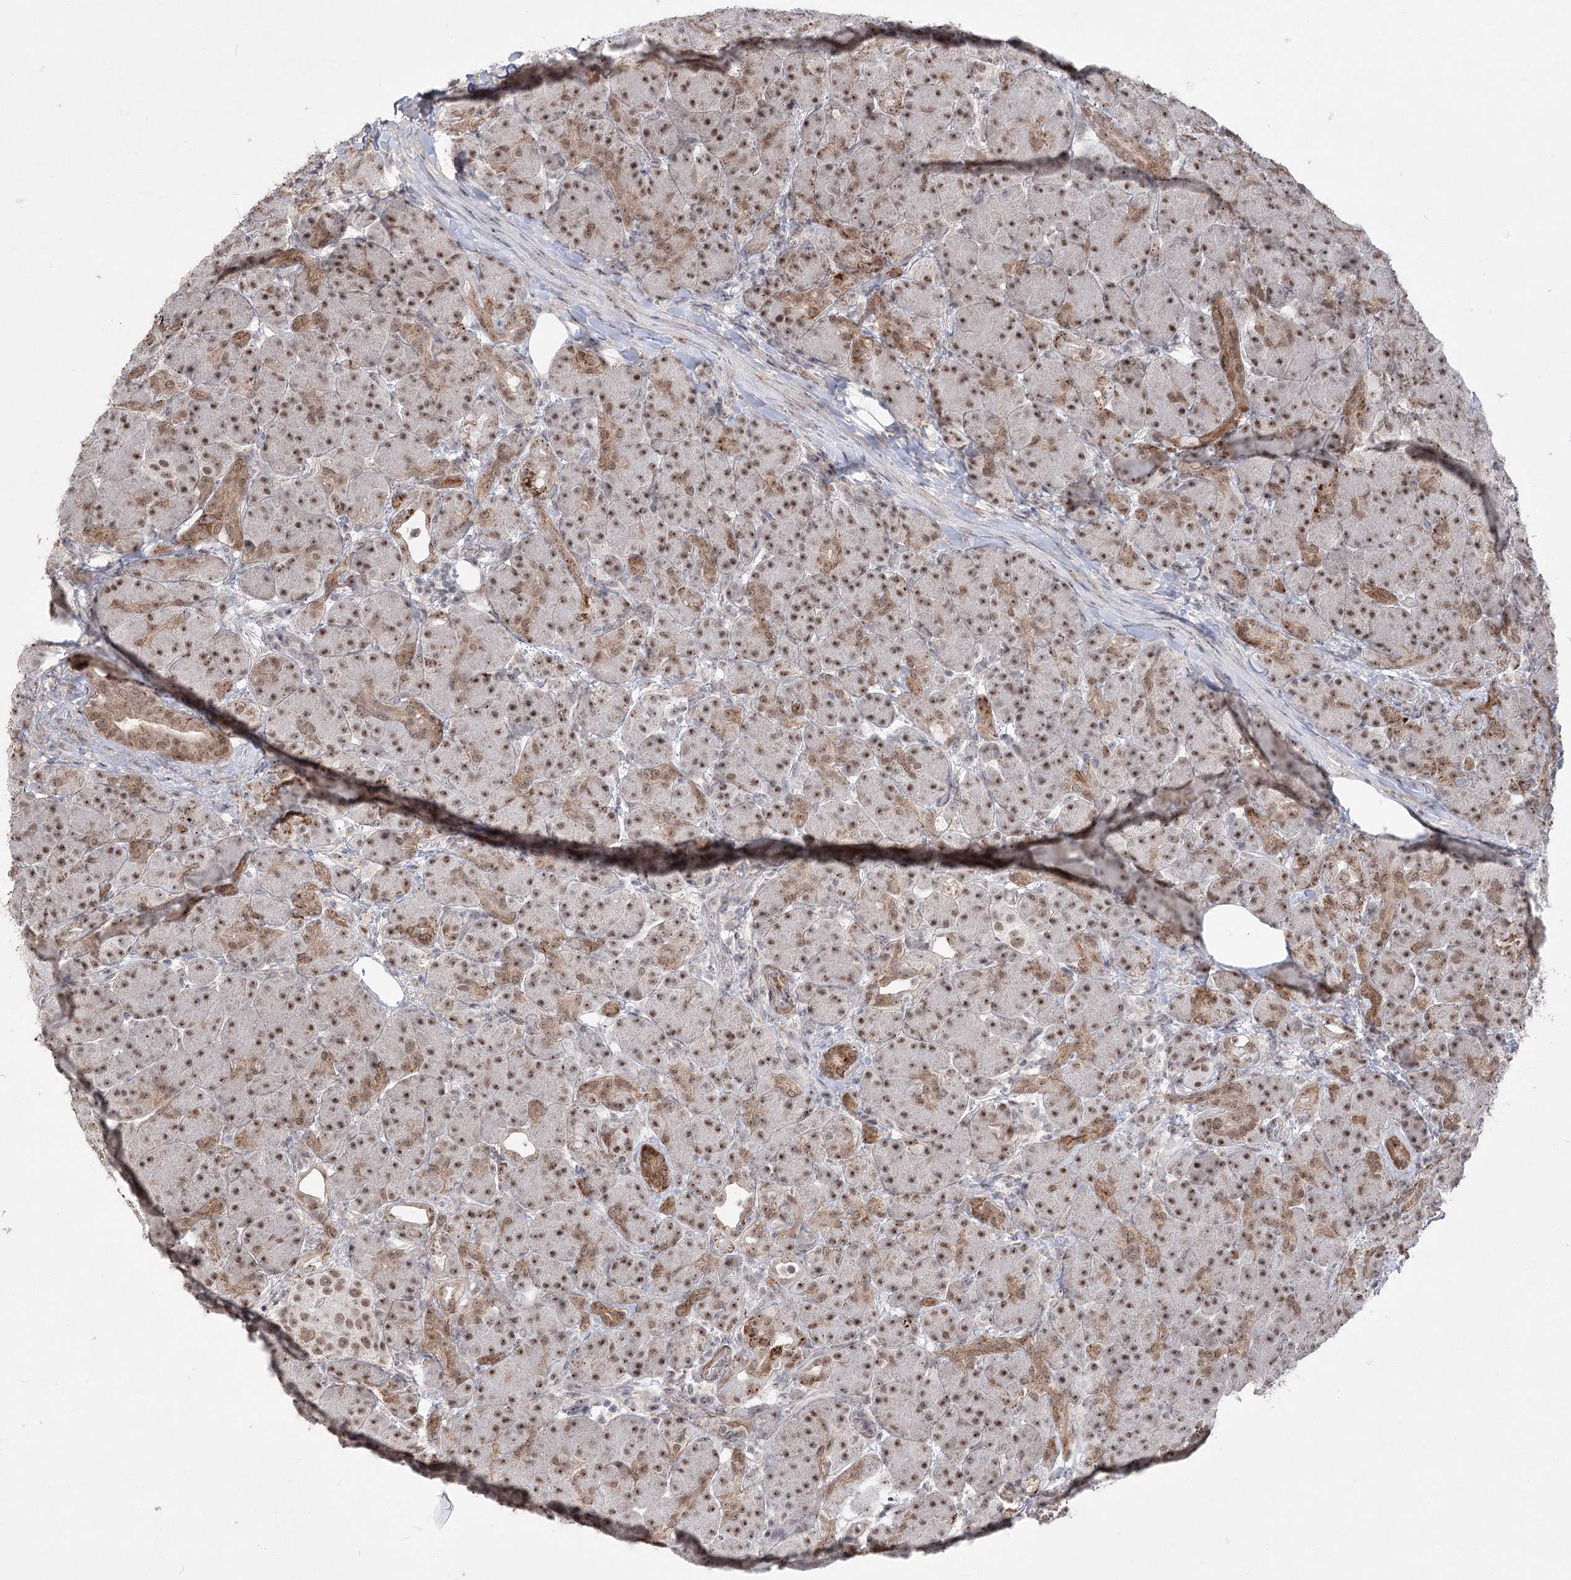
{"staining": {"intensity": "moderate", "quantity": ">75%", "location": "cytoplasmic/membranous,nuclear"}, "tissue": "pancreas", "cell_type": "Exocrine glandular cells", "image_type": "normal", "snomed": [{"axis": "morphology", "description": "Normal tissue, NOS"}, {"axis": "topography", "description": "Pancreas"}], "caption": "This is a micrograph of IHC staining of normal pancreas, which shows moderate expression in the cytoplasmic/membranous,nuclear of exocrine glandular cells.", "gene": "ZSCAN23", "patient": {"sex": "male", "age": 63}}